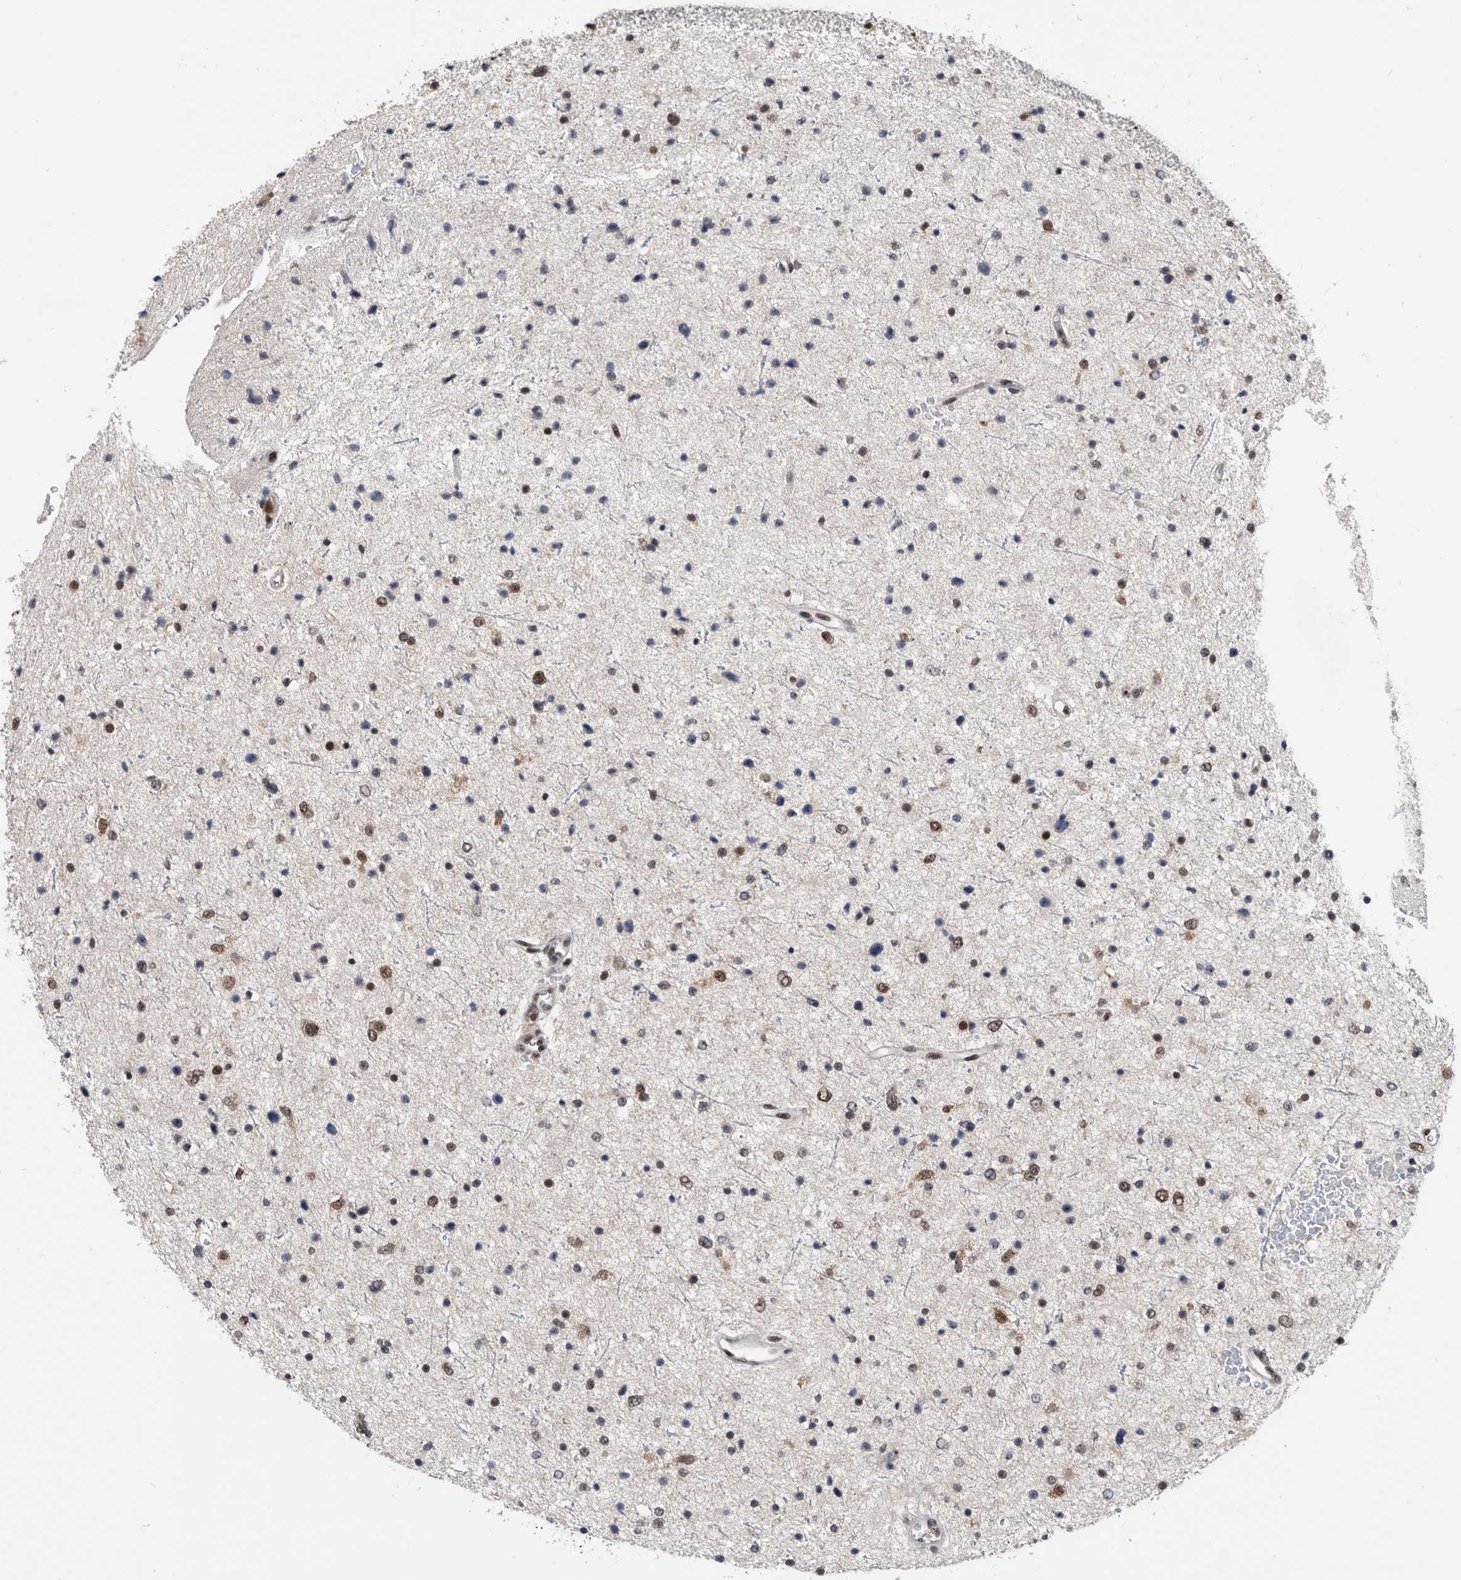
{"staining": {"intensity": "weak", "quantity": "25%-75%", "location": "nuclear"}, "tissue": "glioma", "cell_type": "Tumor cells", "image_type": "cancer", "snomed": [{"axis": "morphology", "description": "Glioma, malignant, Low grade"}, {"axis": "topography", "description": "Brain"}], "caption": "This is an image of immunohistochemistry staining of glioma, which shows weak staining in the nuclear of tumor cells.", "gene": "ZNF260", "patient": {"sex": "female", "age": 37}}